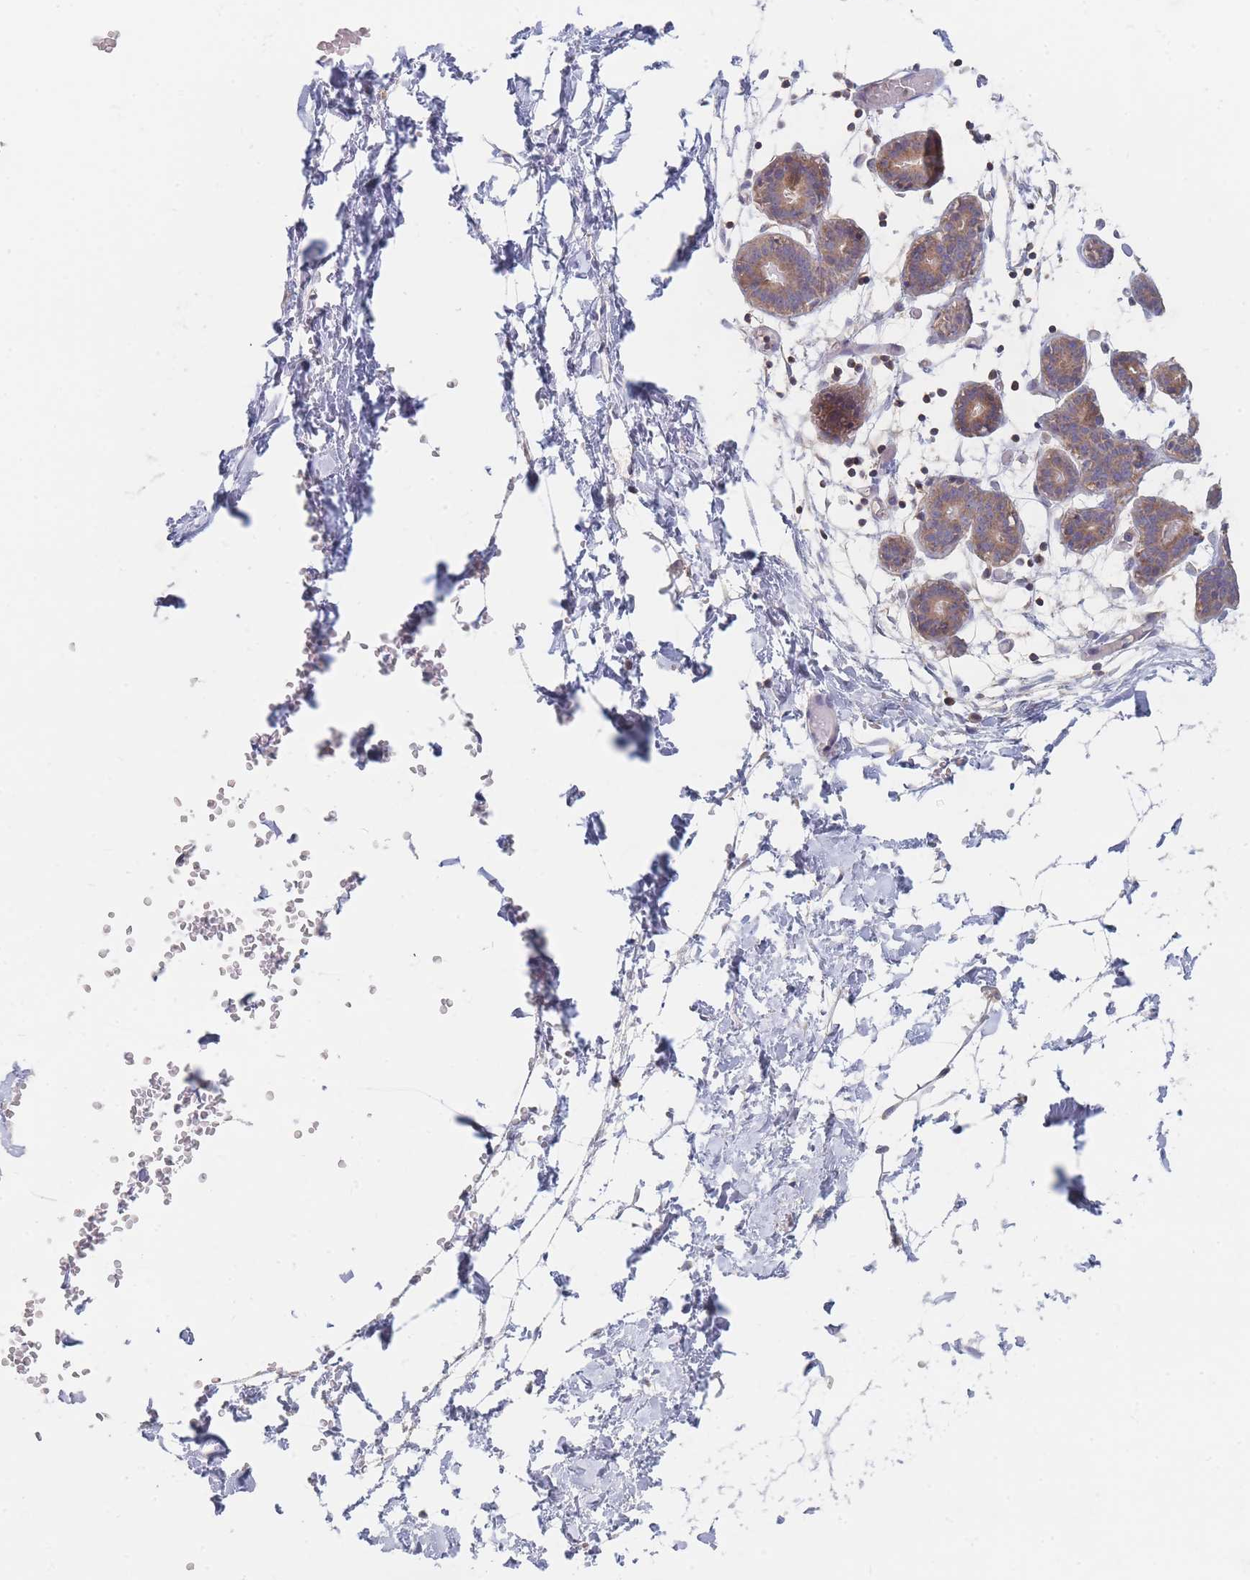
{"staining": {"intensity": "negative", "quantity": "none", "location": "none"}, "tissue": "breast", "cell_type": "Adipocytes", "image_type": "normal", "snomed": [{"axis": "morphology", "description": "Normal tissue, NOS"}, {"axis": "topography", "description": "Breast"}], "caption": "Adipocytes are negative for brown protein staining in unremarkable breast. (Brightfield microscopy of DAB IHC at high magnification).", "gene": "PPP6C", "patient": {"sex": "female", "age": 27}}